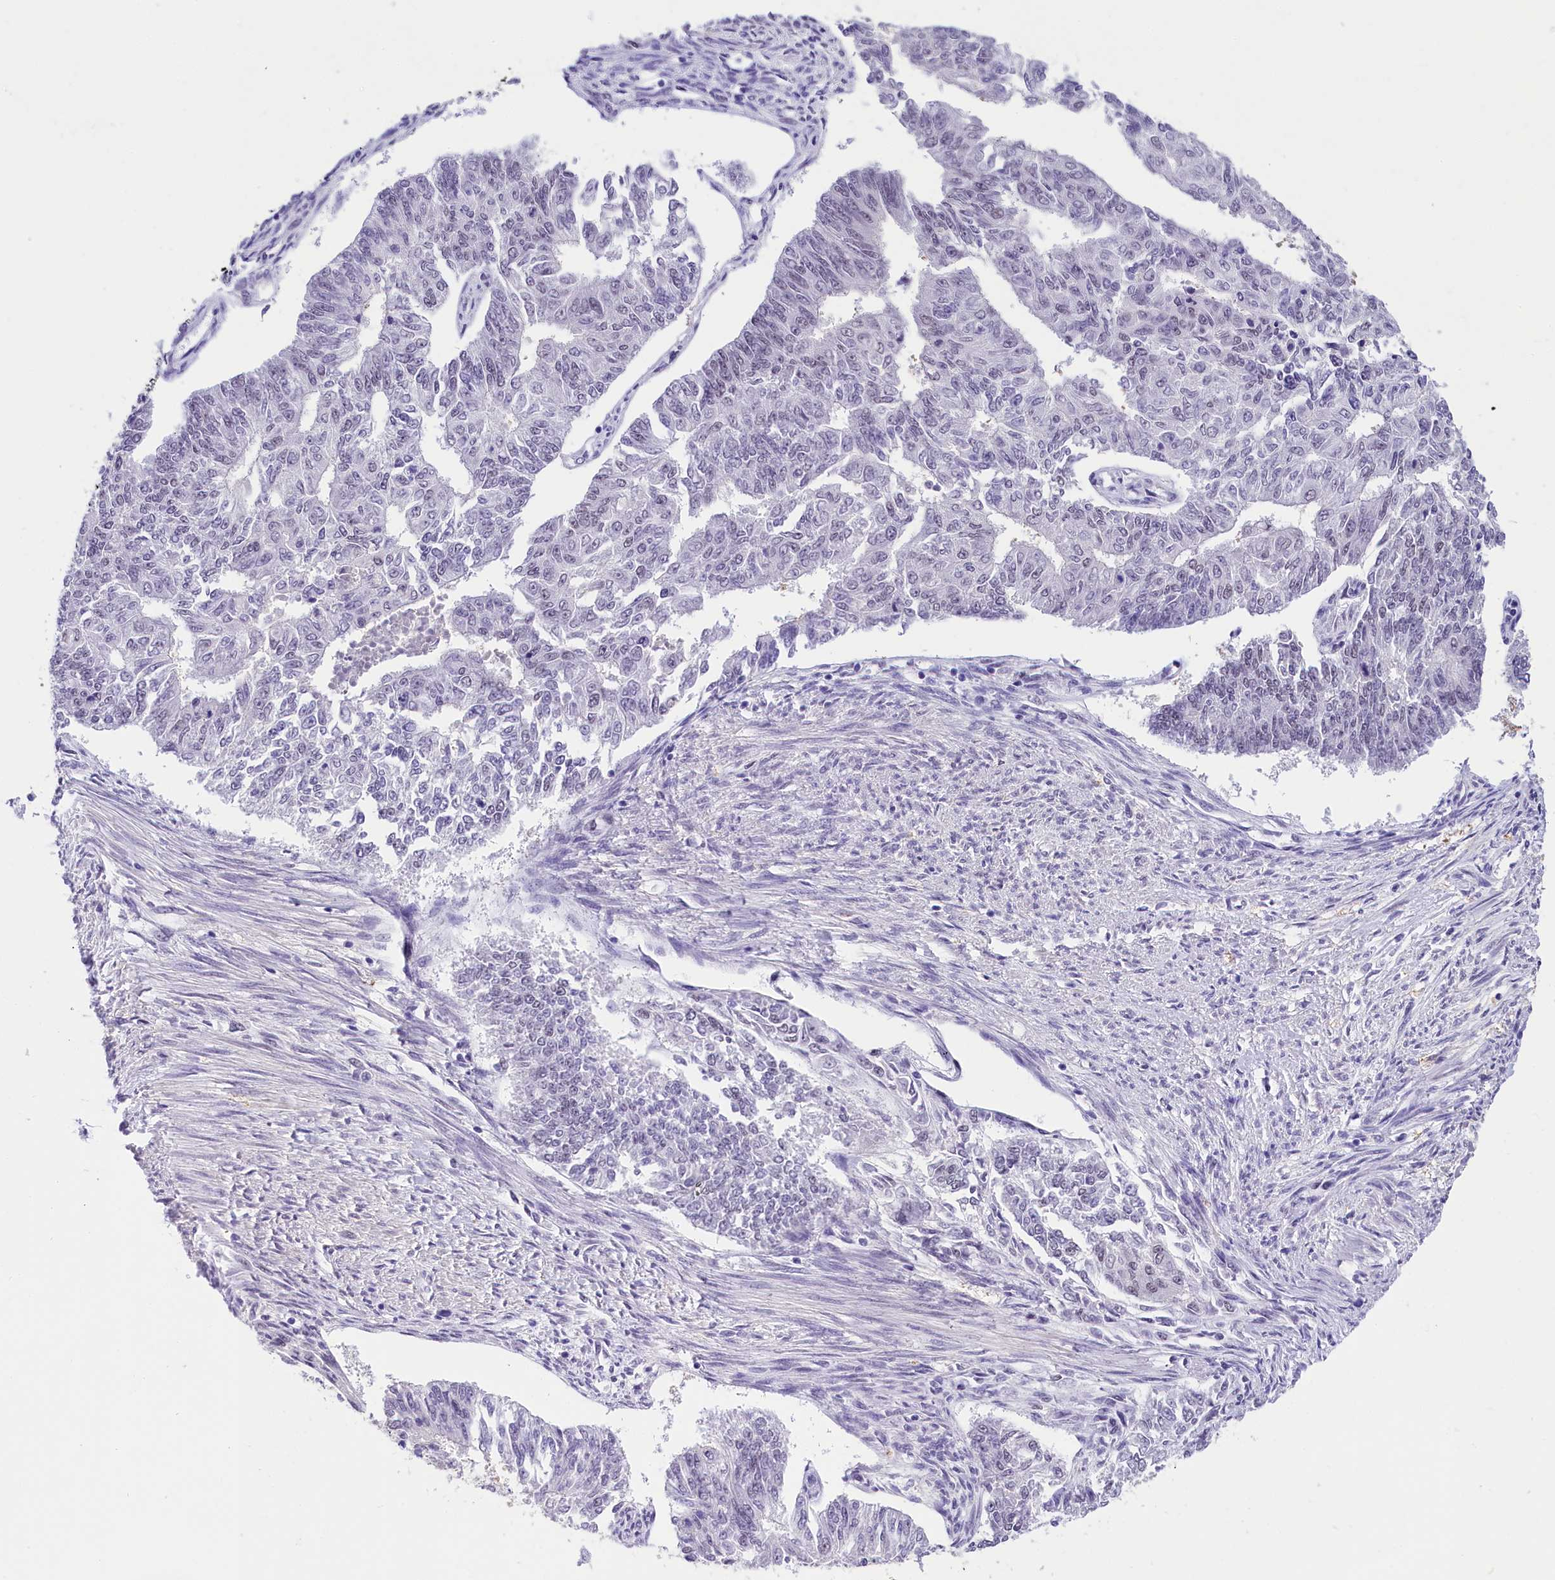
{"staining": {"intensity": "negative", "quantity": "none", "location": "none"}, "tissue": "endometrial cancer", "cell_type": "Tumor cells", "image_type": "cancer", "snomed": [{"axis": "morphology", "description": "Adenocarcinoma, NOS"}, {"axis": "topography", "description": "Endometrium"}], "caption": "There is no significant staining in tumor cells of endometrial adenocarcinoma.", "gene": "ZC3H4", "patient": {"sex": "female", "age": 32}}